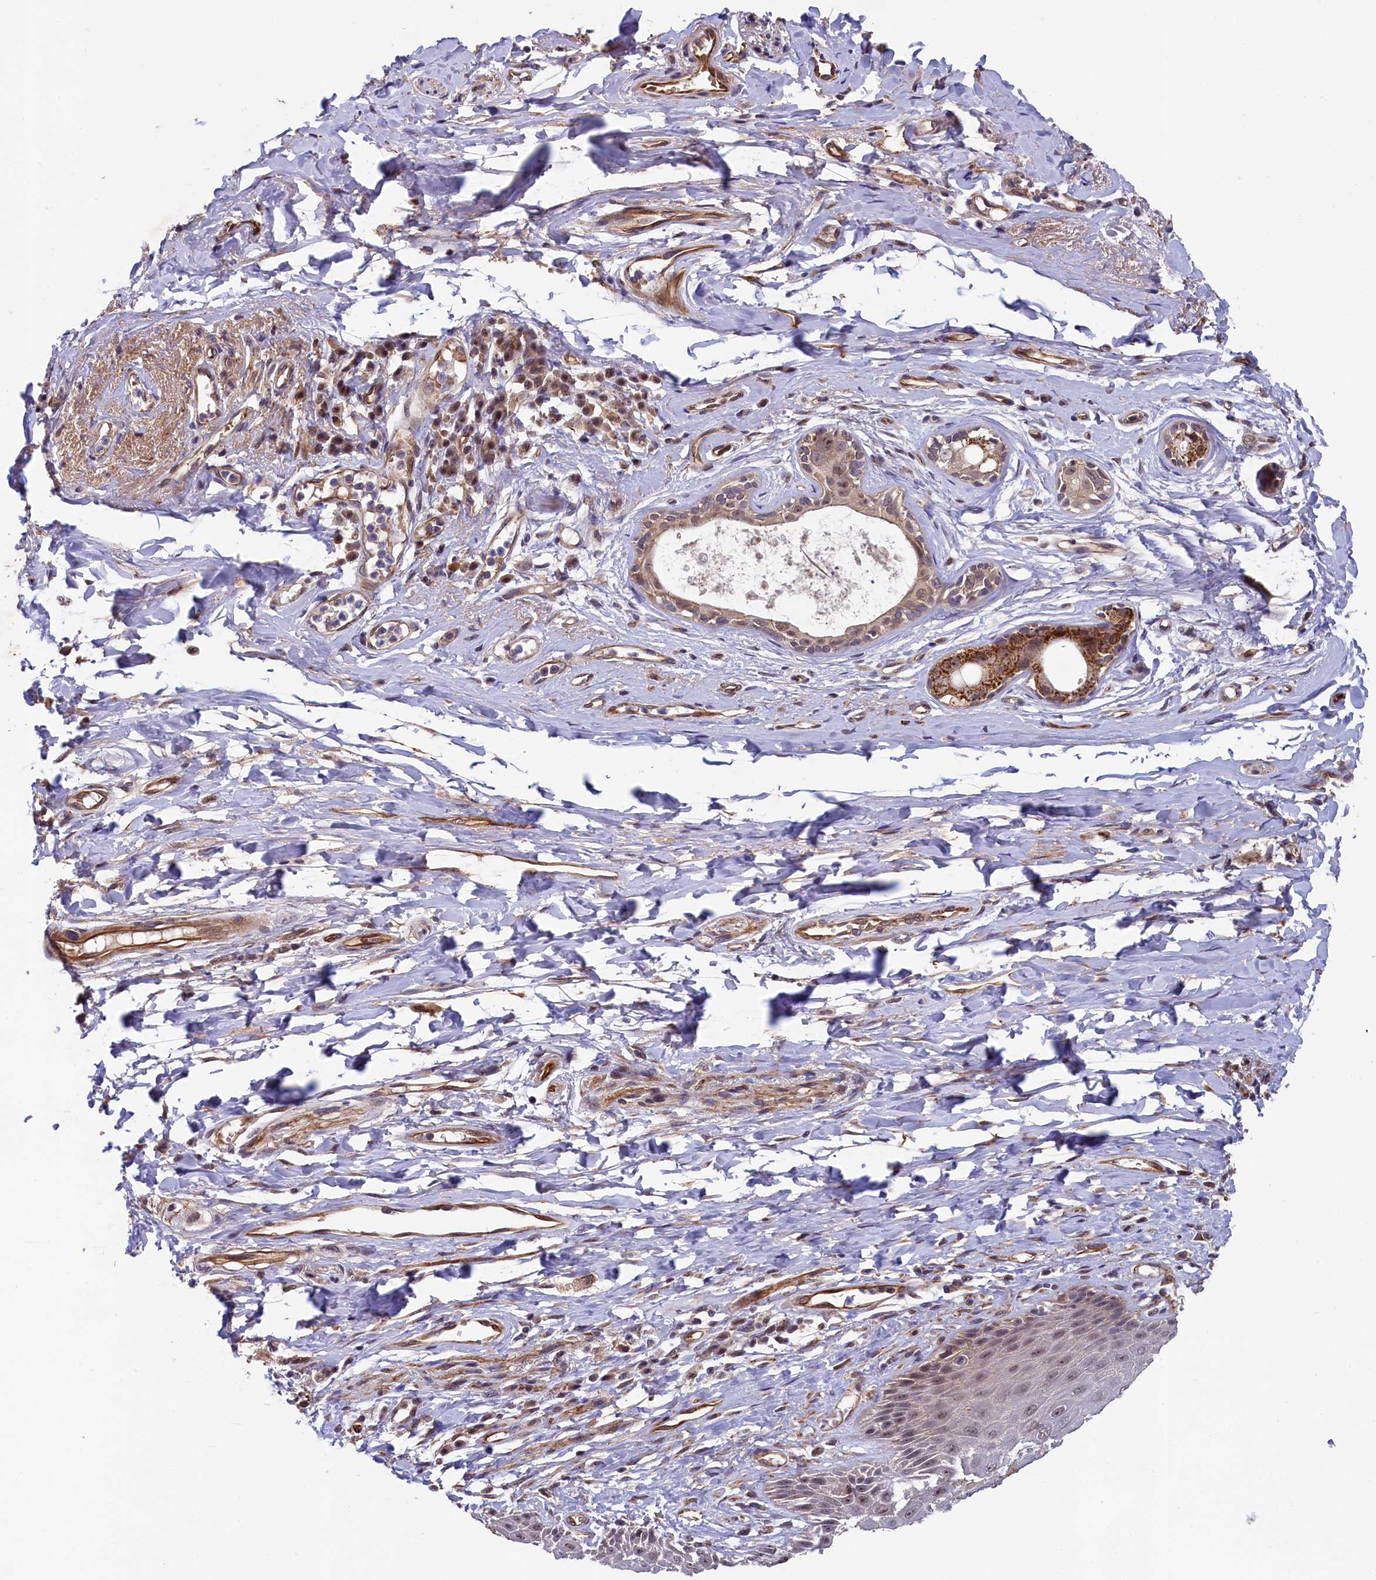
{"staining": {"intensity": "moderate", "quantity": "<25%", "location": "cytoplasmic/membranous"}, "tissue": "skin", "cell_type": "Epidermal cells", "image_type": "normal", "snomed": [{"axis": "morphology", "description": "Normal tissue, NOS"}, {"axis": "topography", "description": "Anal"}], "caption": "High-magnification brightfield microscopy of benign skin stained with DAB (brown) and counterstained with hematoxylin (blue). epidermal cells exhibit moderate cytoplasmic/membranous positivity is seen in about<25% of cells. The staining is performed using DAB brown chromogen to label protein expression. The nuclei are counter-stained blue using hematoxylin.", "gene": "ARL14EP", "patient": {"sex": "male", "age": 78}}